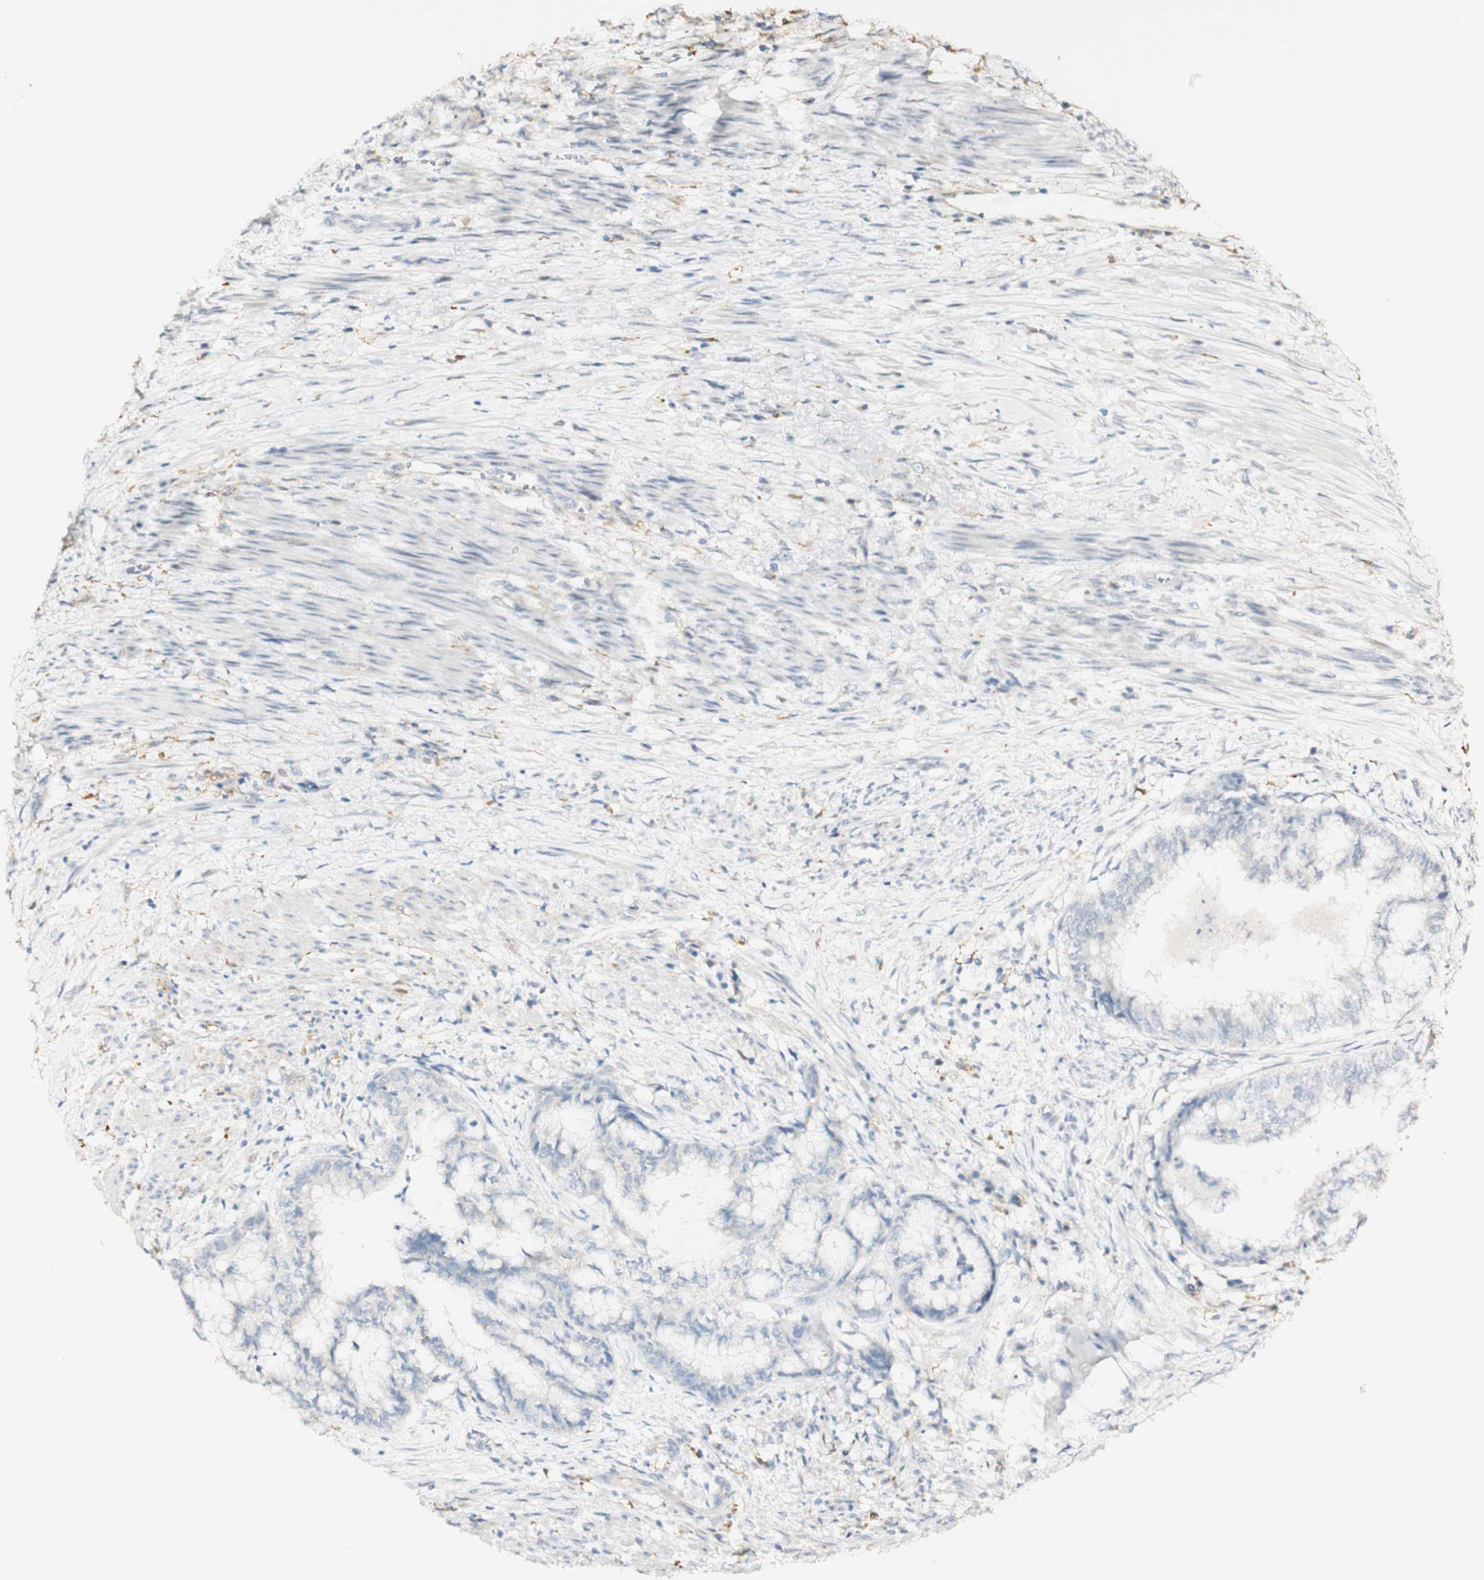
{"staining": {"intensity": "negative", "quantity": "none", "location": "none"}, "tissue": "endometrial cancer", "cell_type": "Tumor cells", "image_type": "cancer", "snomed": [{"axis": "morphology", "description": "Necrosis, NOS"}, {"axis": "morphology", "description": "Adenocarcinoma, NOS"}, {"axis": "topography", "description": "Endometrium"}], "caption": "A high-resolution micrograph shows immunohistochemistry staining of adenocarcinoma (endometrial), which shows no significant expression in tumor cells. (DAB immunohistochemistry (IHC) visualized using brightfield microscopy, high magnification).", "gene": "FCGRT", "patient": {"sex": "female", "age": 79}}